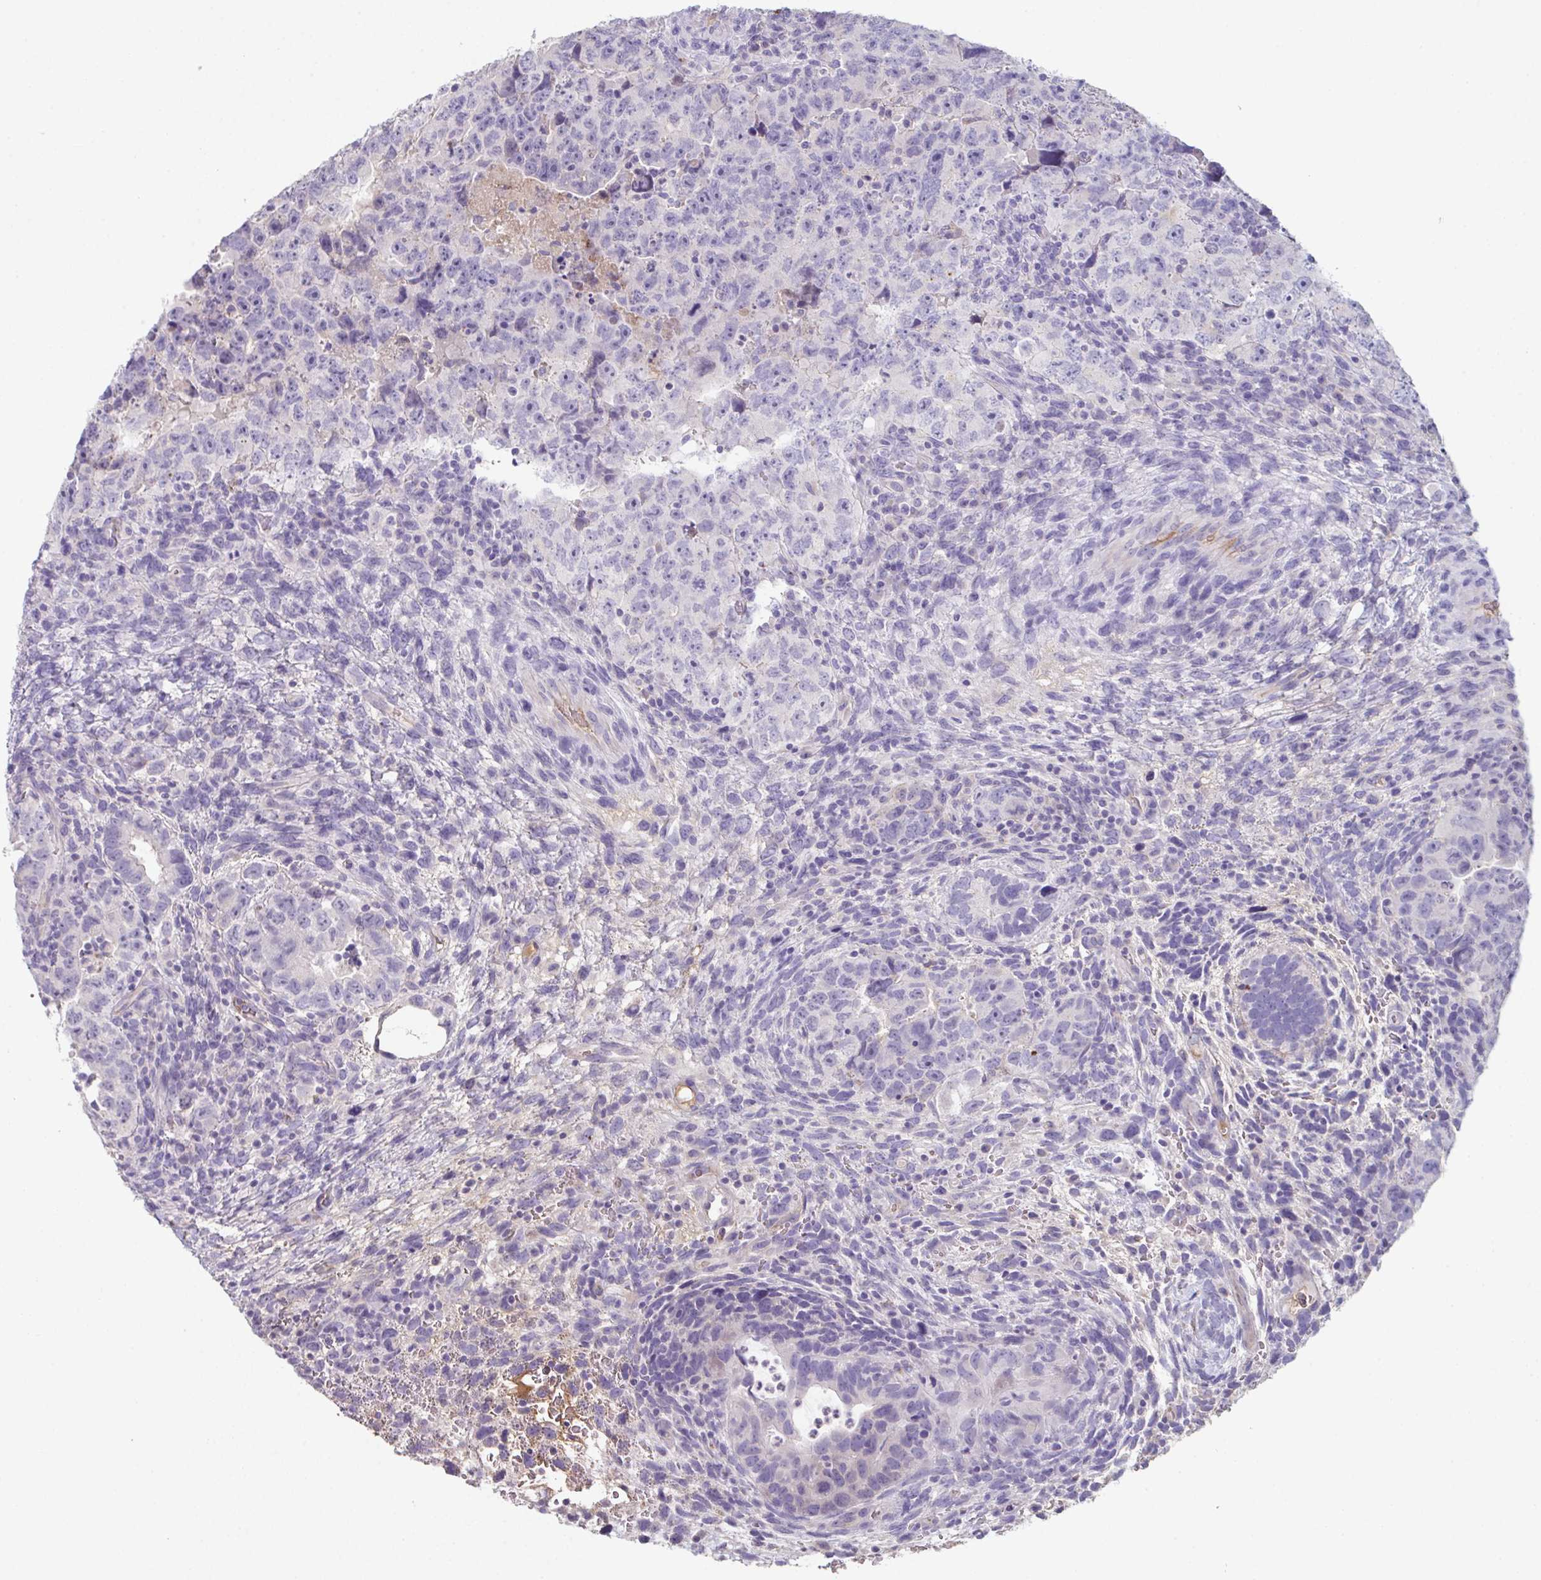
{"staining": {"intensity": "negative", "quantity": "none", "location": "none"}, "tissue": "testis cancer", "cell_type": "Tumor cells", "image_type": "cancer", "snomed": [{"axis": "morphology", "description": "Carcinoma, Embryonal, NOS"}, {"axis": "topography", "description": "Testis"}], "caption": "This histopathology image is of embryonal carcinoma (testis) stained with immunohistochemistry to label a protein in brown with the nuclei are counter-stained blue. There is no positivity in tumor cells. (IHC, brightfield microscopy, high magnification).", "gene": "ADAM21", "patient": {"sex": "male", "age": 24}}